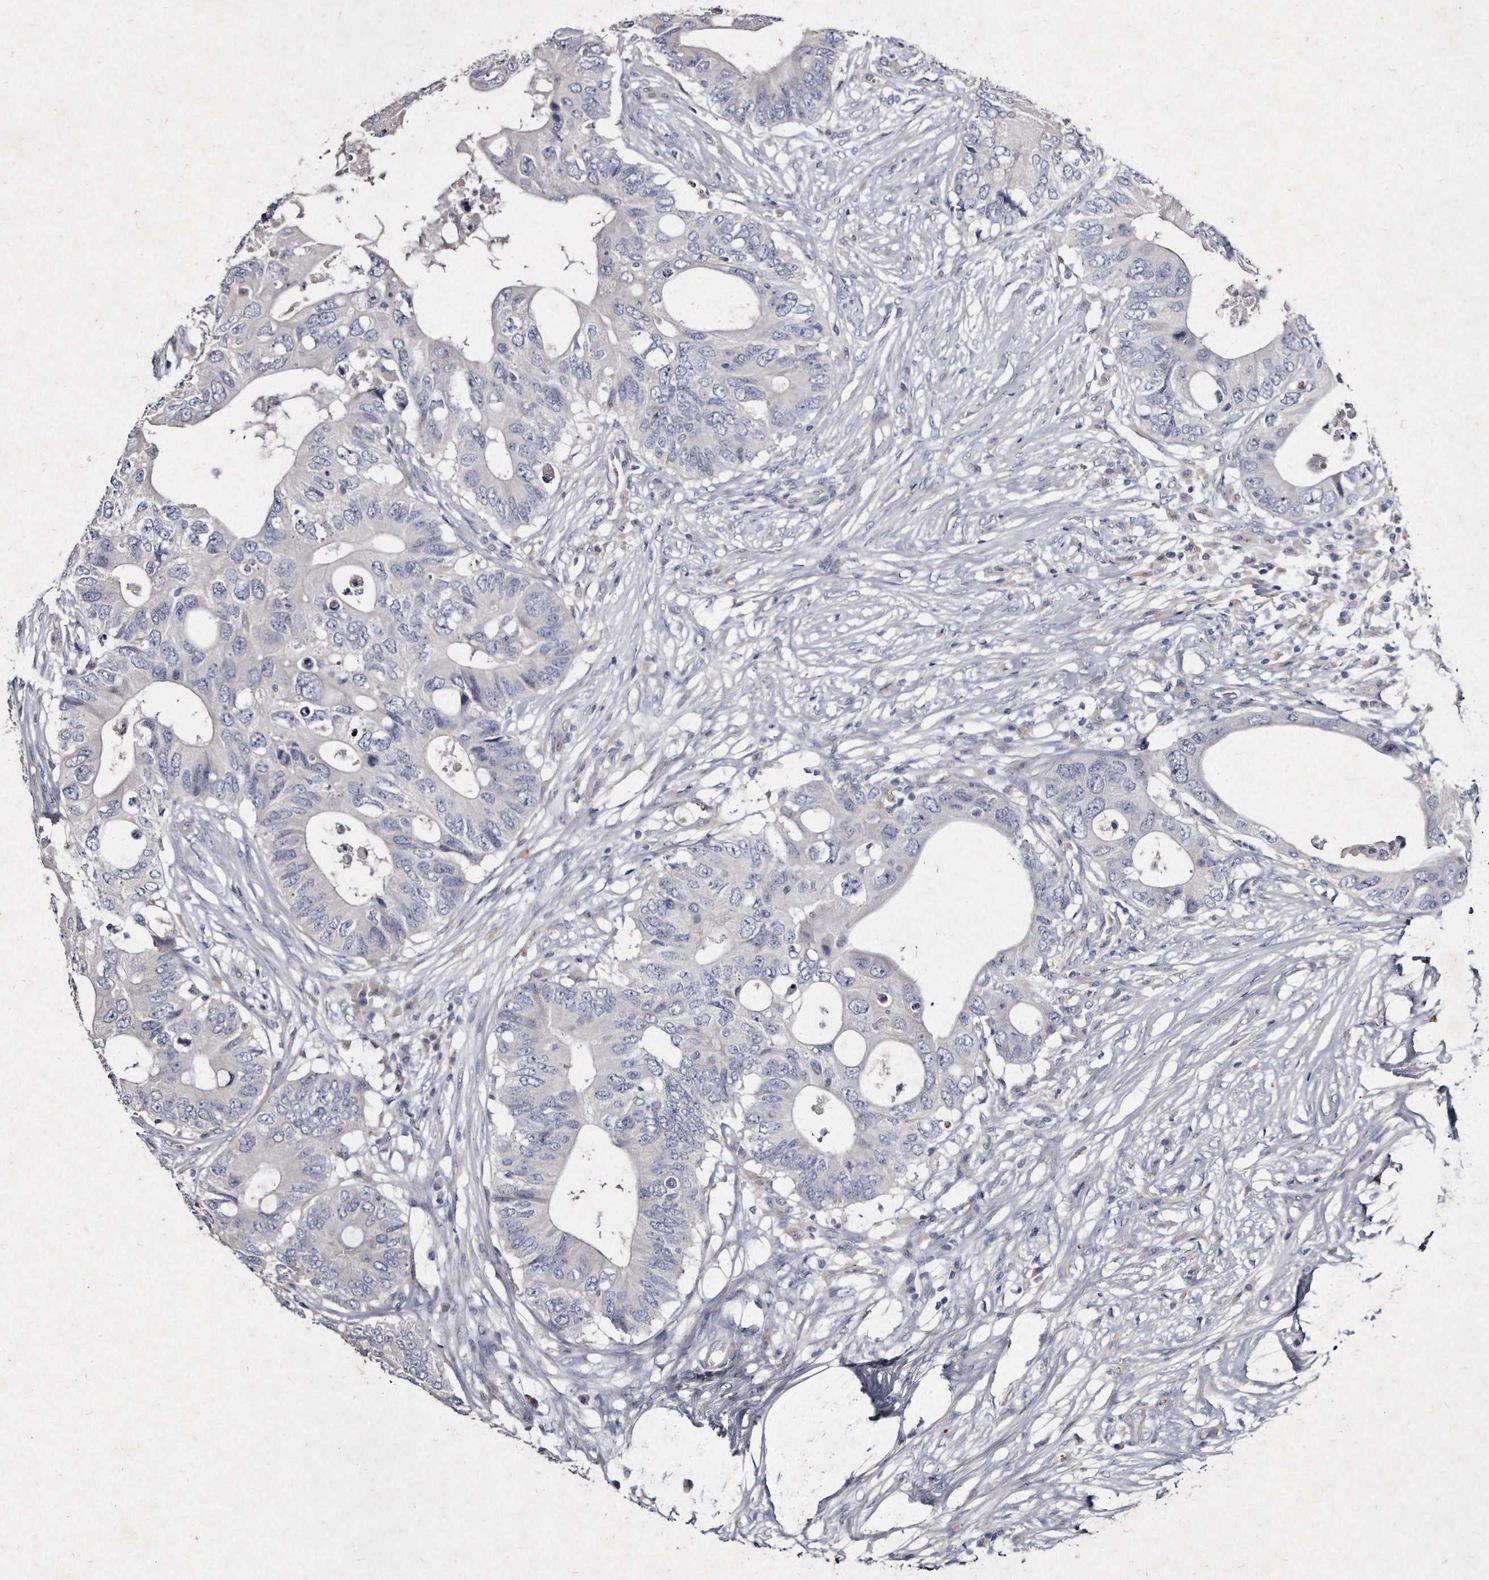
{"staining": {"intensity": "negative", "quantity": "none", "location": "none"}, "tissue": "colorectal cancer", "cell_type": "Tumor cells", "image_type": "cancer", "snomed": [{"axis": "morphology", "description": "Adenocarcinoma, NOS"}, {"axis": "topography", "description": "Colon"}], "caption": "This is an immunohistochemistry image of human colorectal cancer. There is no staining in tumor cells.", "gene": "KLHDC3", "patient": {"sex": "male", "age": 71}}